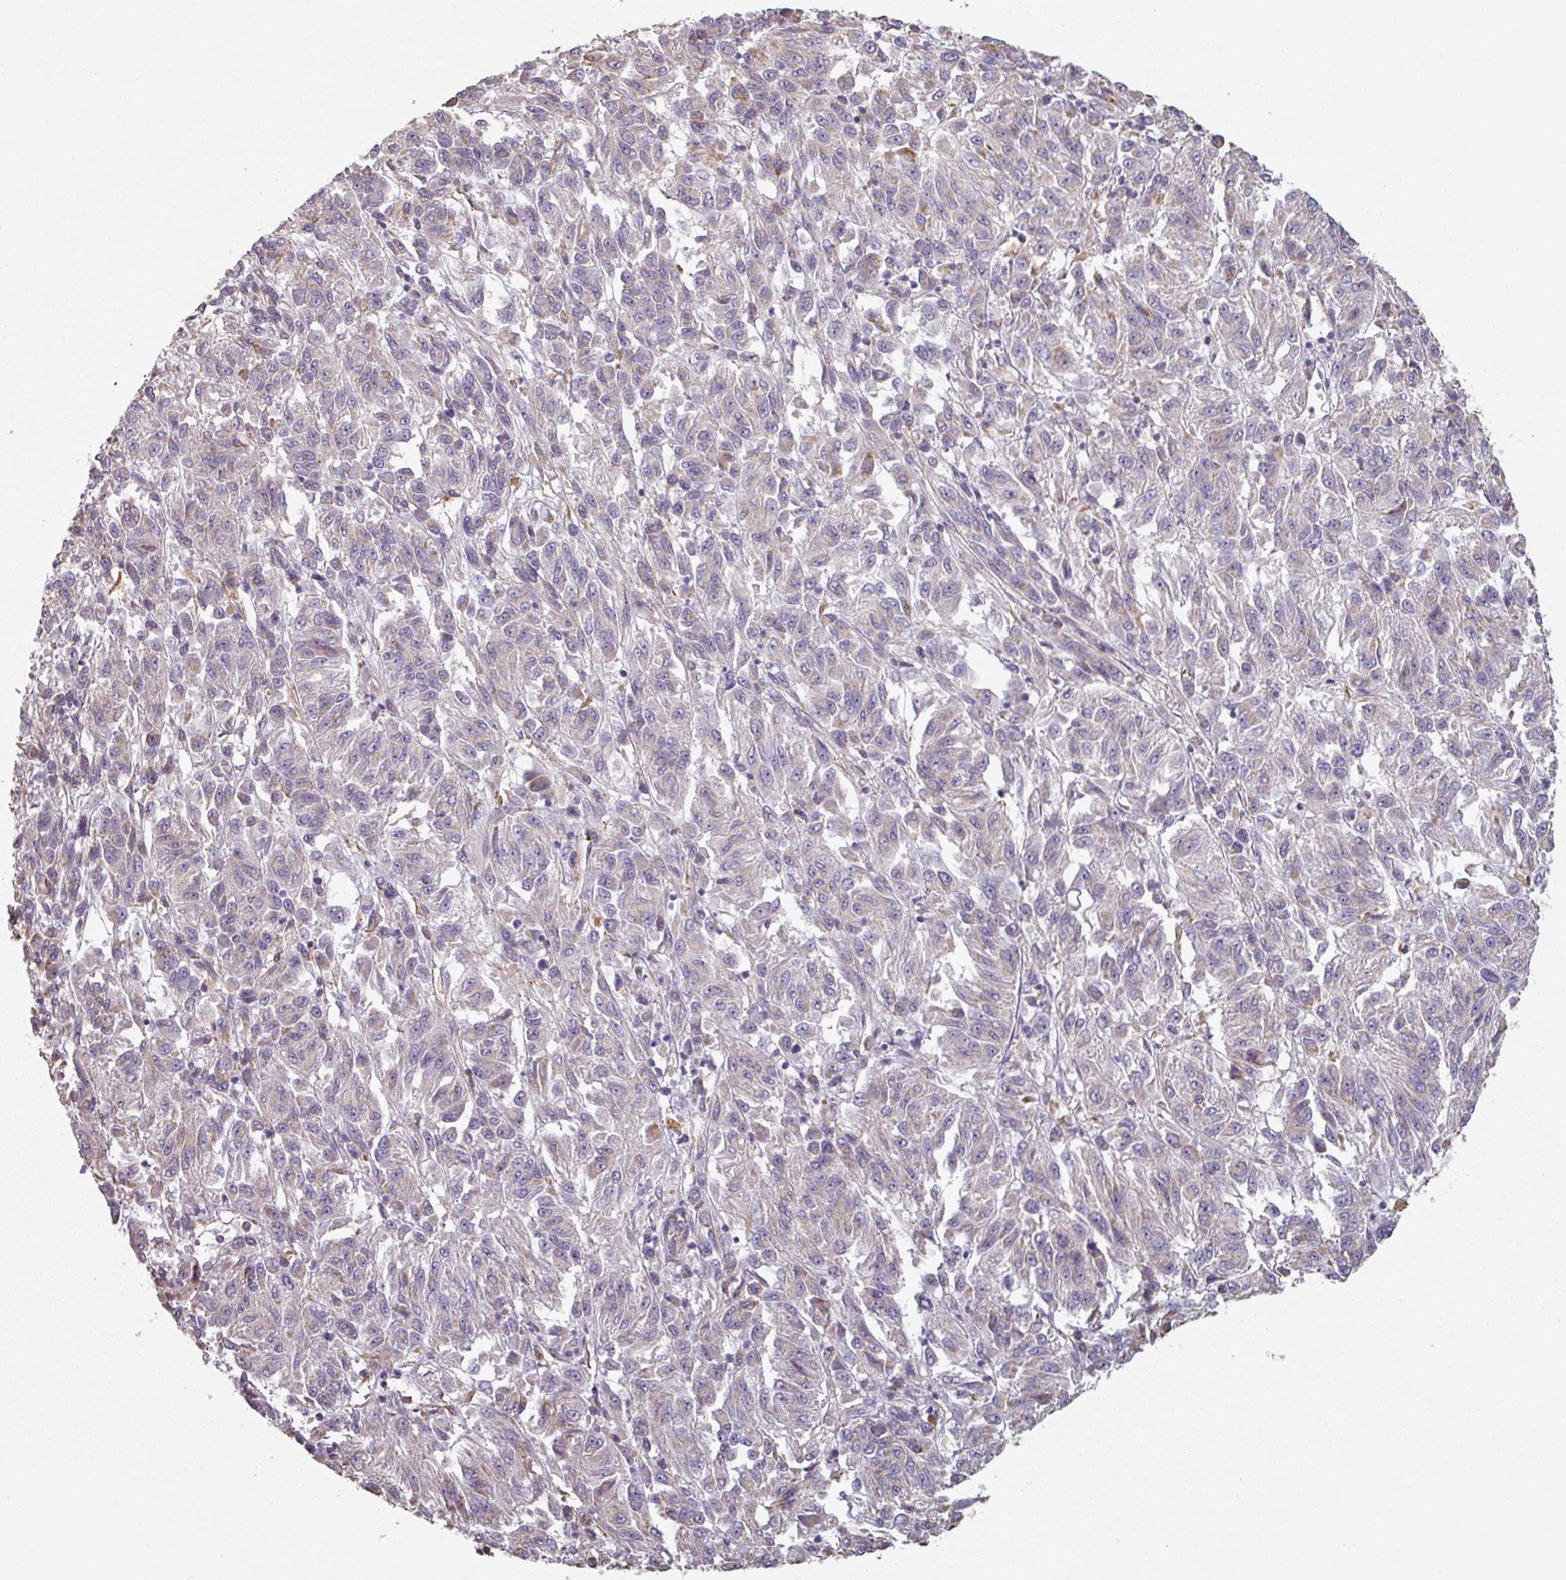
{"staining": {"intensity": "negative", "quantity": "none", "location": "none"}, "tissue": "melanoma", "cell_type": "Tumor cells", "image_type": "cancer", "snomed": [{"axis": "morphology", "description": "Malignant melanoma, Metastatic site"}, {"axis": "topography", "description": "Lung"}], "caption": "Tumor cells show no significant protein expression in malignant melanoma (metastatic site). (DAB (3,3'-diaminobenzidine) immunohistochemistry with hematoxylin counter stain).", "gene": "GSTA4", "patient": {"sex": "male", "age": 64}}